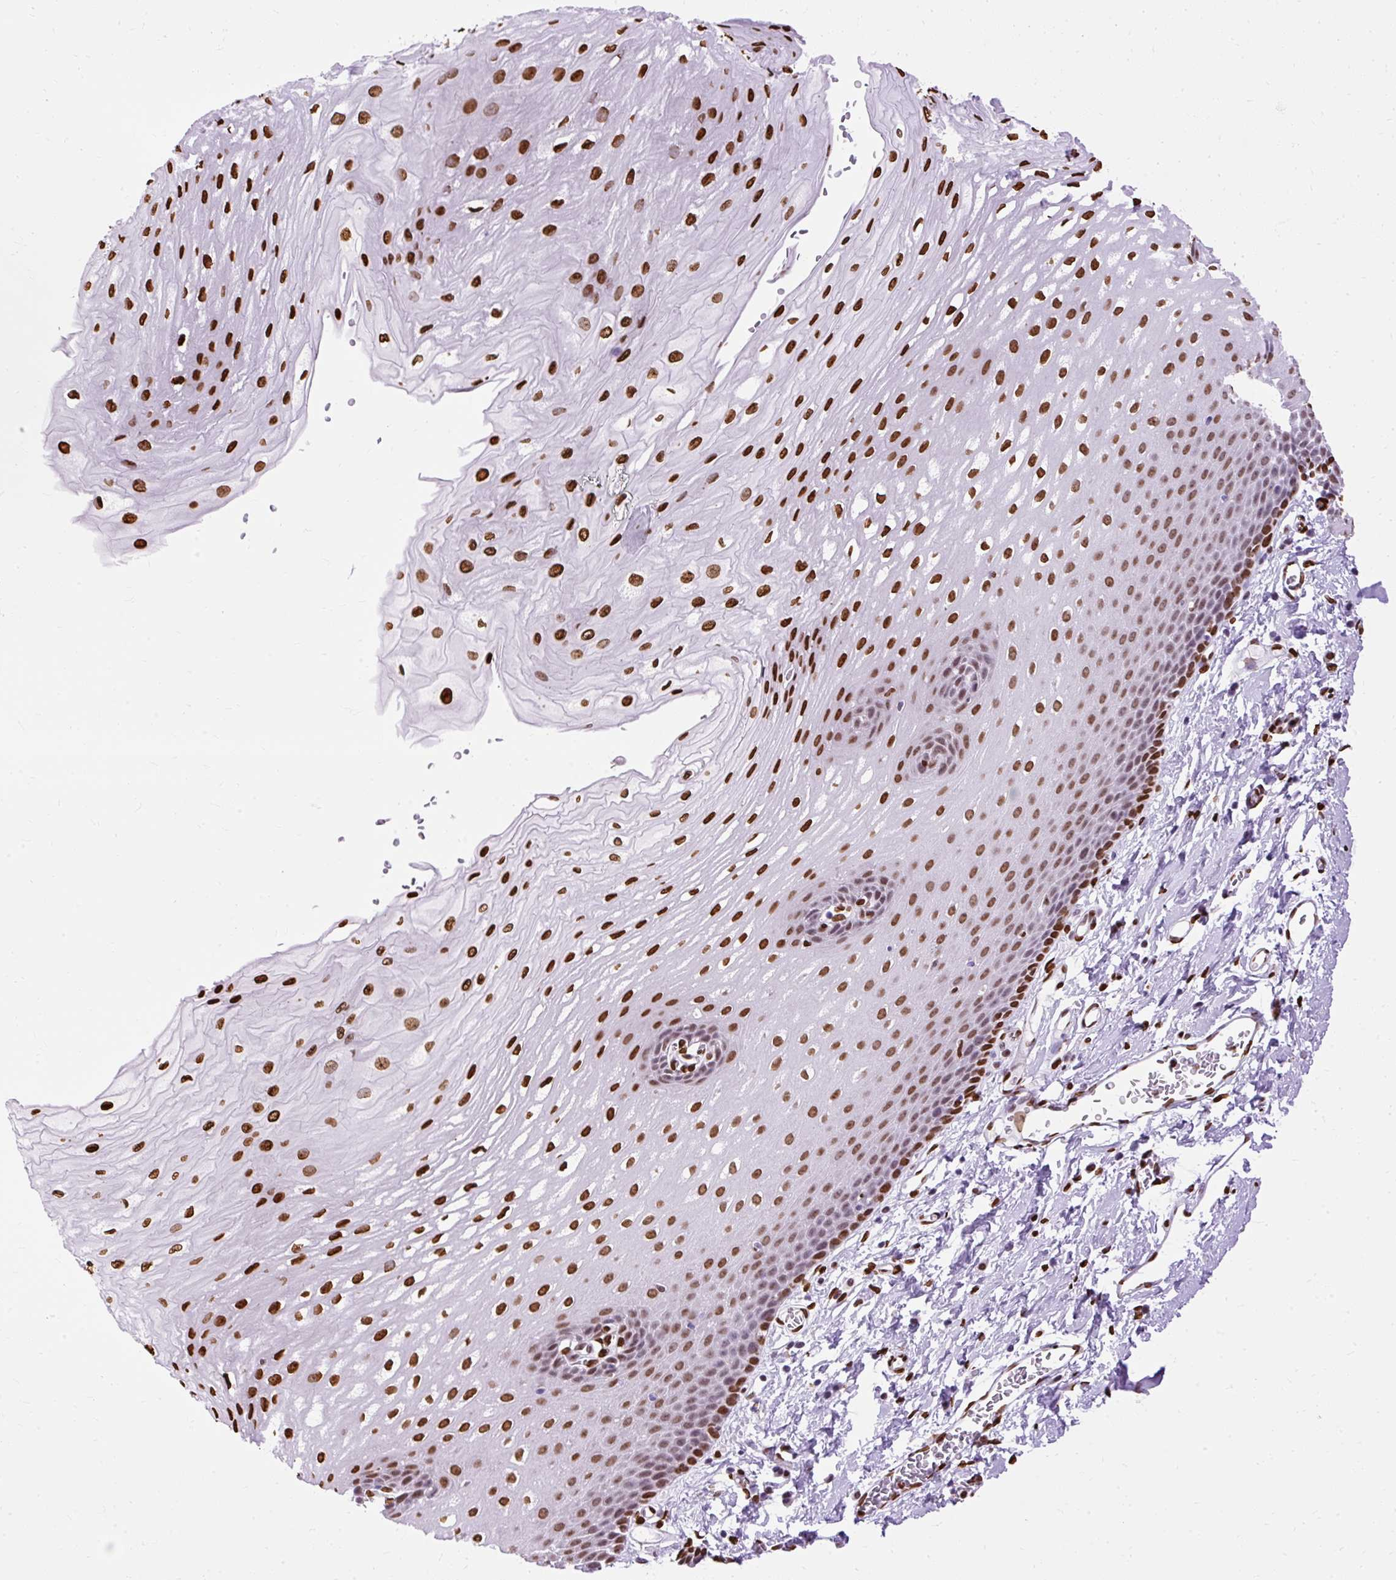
{"staining": {"intensity": "strong", "quantity": ">75%", "location": "nuclear"}, "tissue": "esophagus", "cell_type": "Squamous epithelial cells", "image_type": "normal", "snomed": [{"axis": "morphology", "description": "Normal tissue, NOS"}, {"axis": "topography", "description": "Esophagus"}], "caption": "A photomicrograph showing strong nuclear positivity in about >75% of squamous epithelial cells in benign esophagus, as visualized by brown immunohistochemical staining.", "gene": "TMEM184C", "patient": {"sex": "male", "age": 70}}